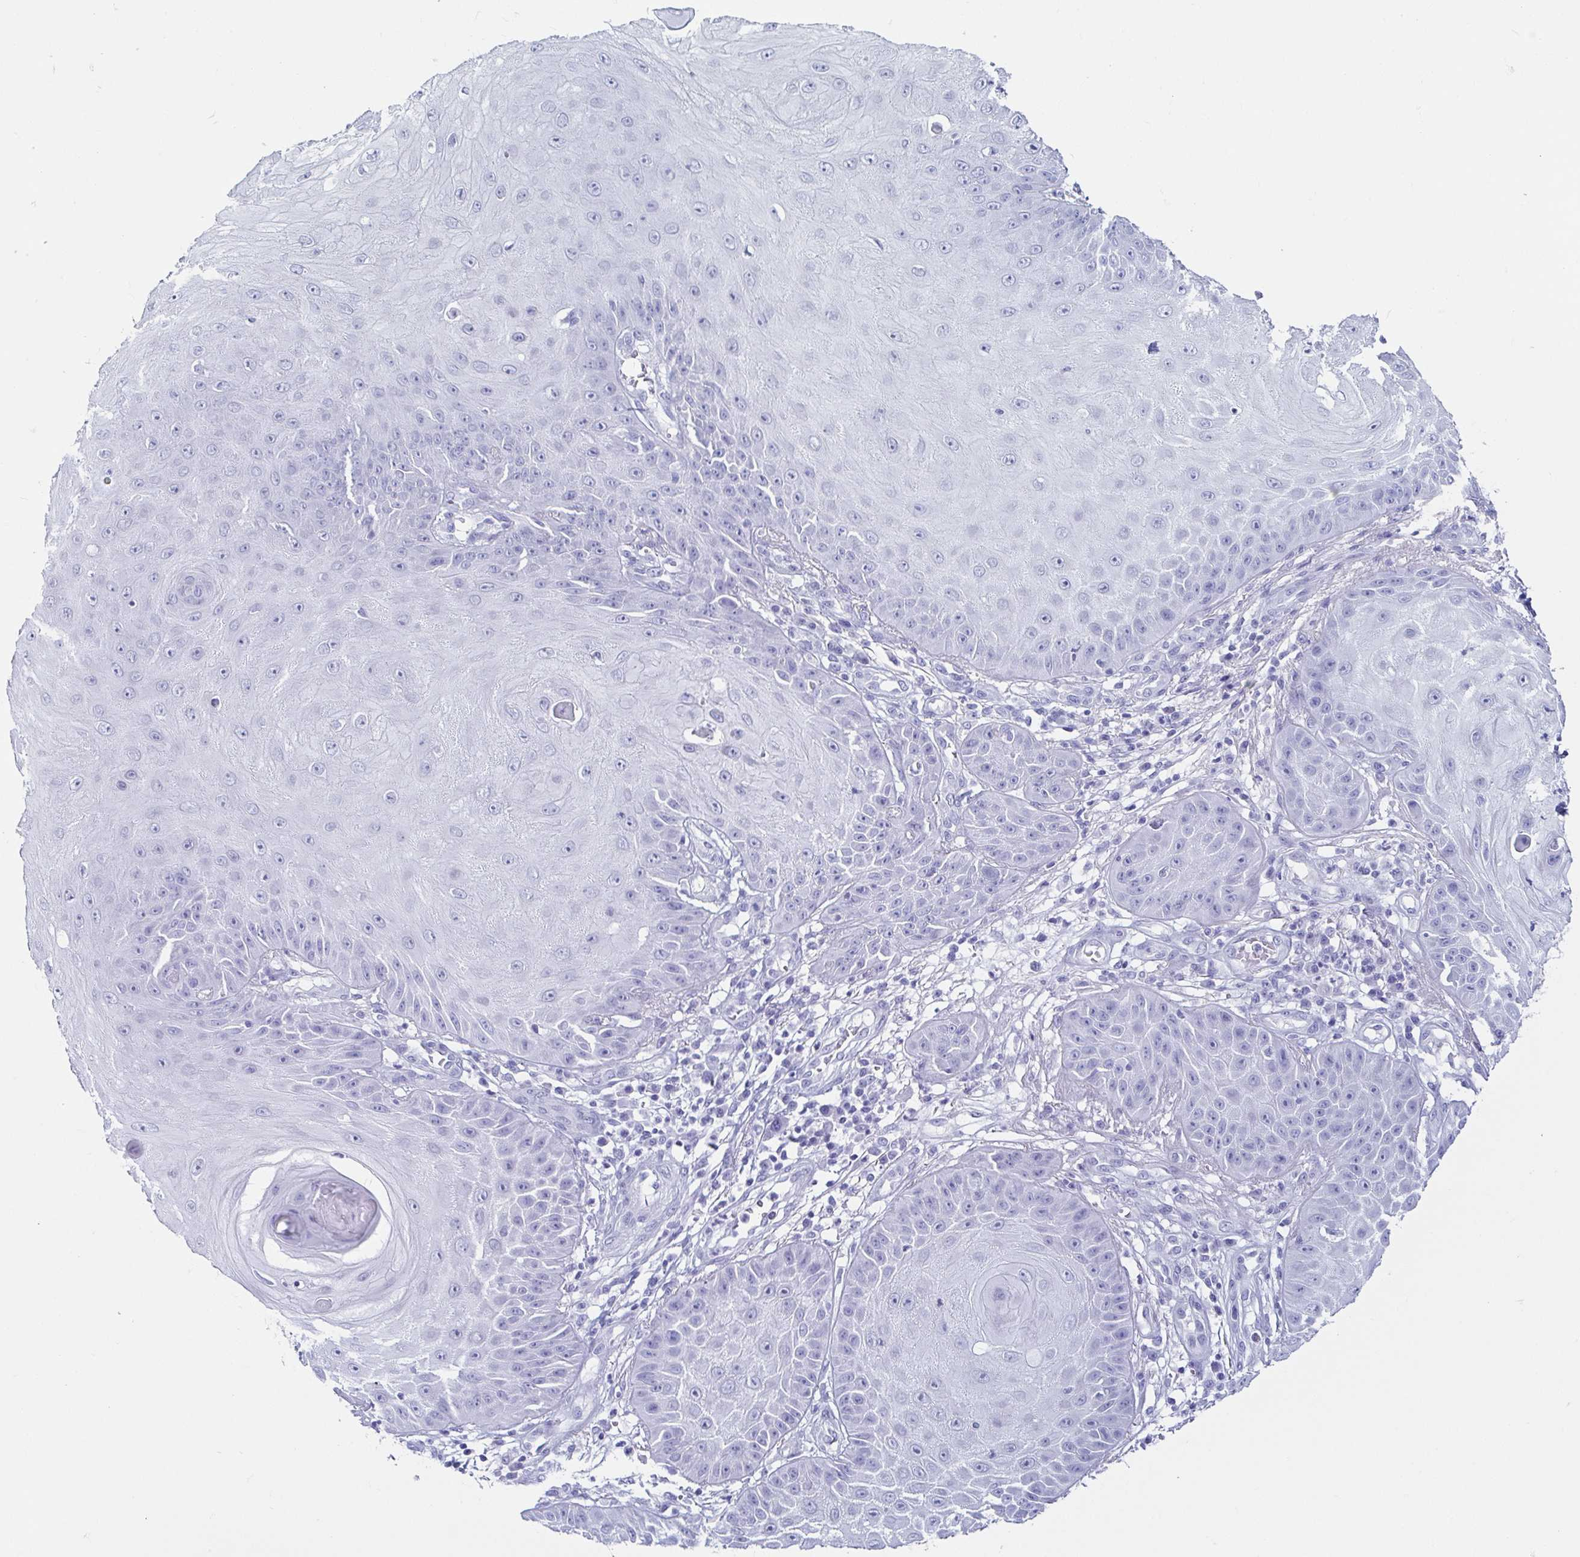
{"staining": {"intensity": "negative", "quantity": "none", "location": "none"}, "tissue": "skin cancer", "cell_type": "Tumor cells", "image_type": "cancer", "snomed": [{"axis": "morphology", "description": "Squamous cell carcinoma, NOS"}, {"axis": "topography", "description": "Skin"}], "caption": "The immunohistochemistry (IHC) micrograph has no significant staining in tumor cells of skin cancer (squamous cell carcinoma) tissue.", "gene": "CD164L2", "patient": {"sex": "male", "age": 70}}